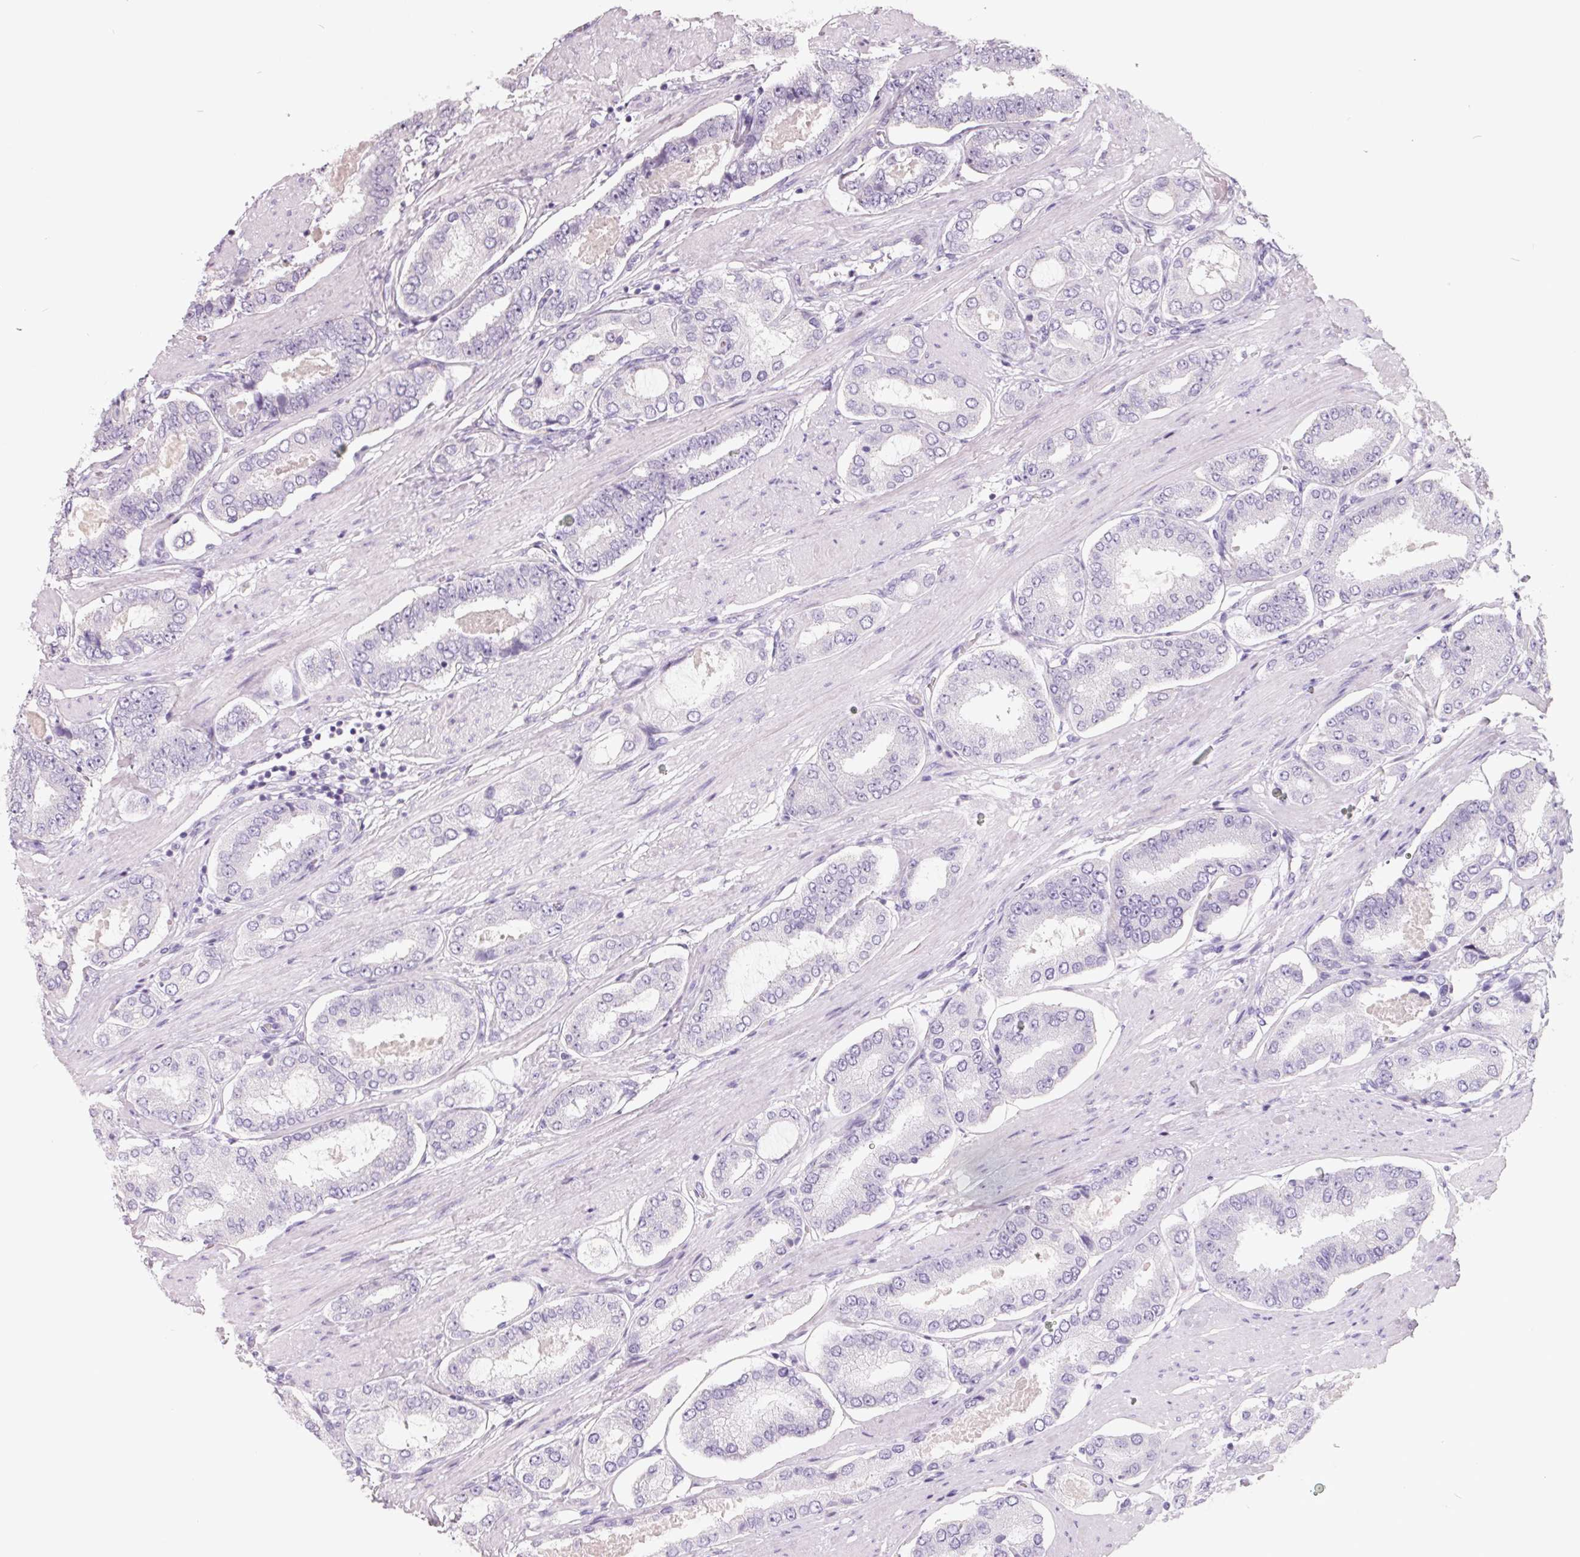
{"staining": {"intensity": "negative", "quantity": "none", "location": "none"}, "tissue": "prostate cancer", "cell_type": "Tumor cells", "image_type": "cancer", "snomed": [{"axis": "morphology", "description": "Adenocarcinoma, High grade"}, {"axis": "topography", "description": "Prostate"}], "caption": "Human prostate cancer stained for a protein using immunohistochemistry (IHC) reveals no expression in tumor cells.", "gene": "FTCD", "patient": {"sex": "male", "age": 63}}